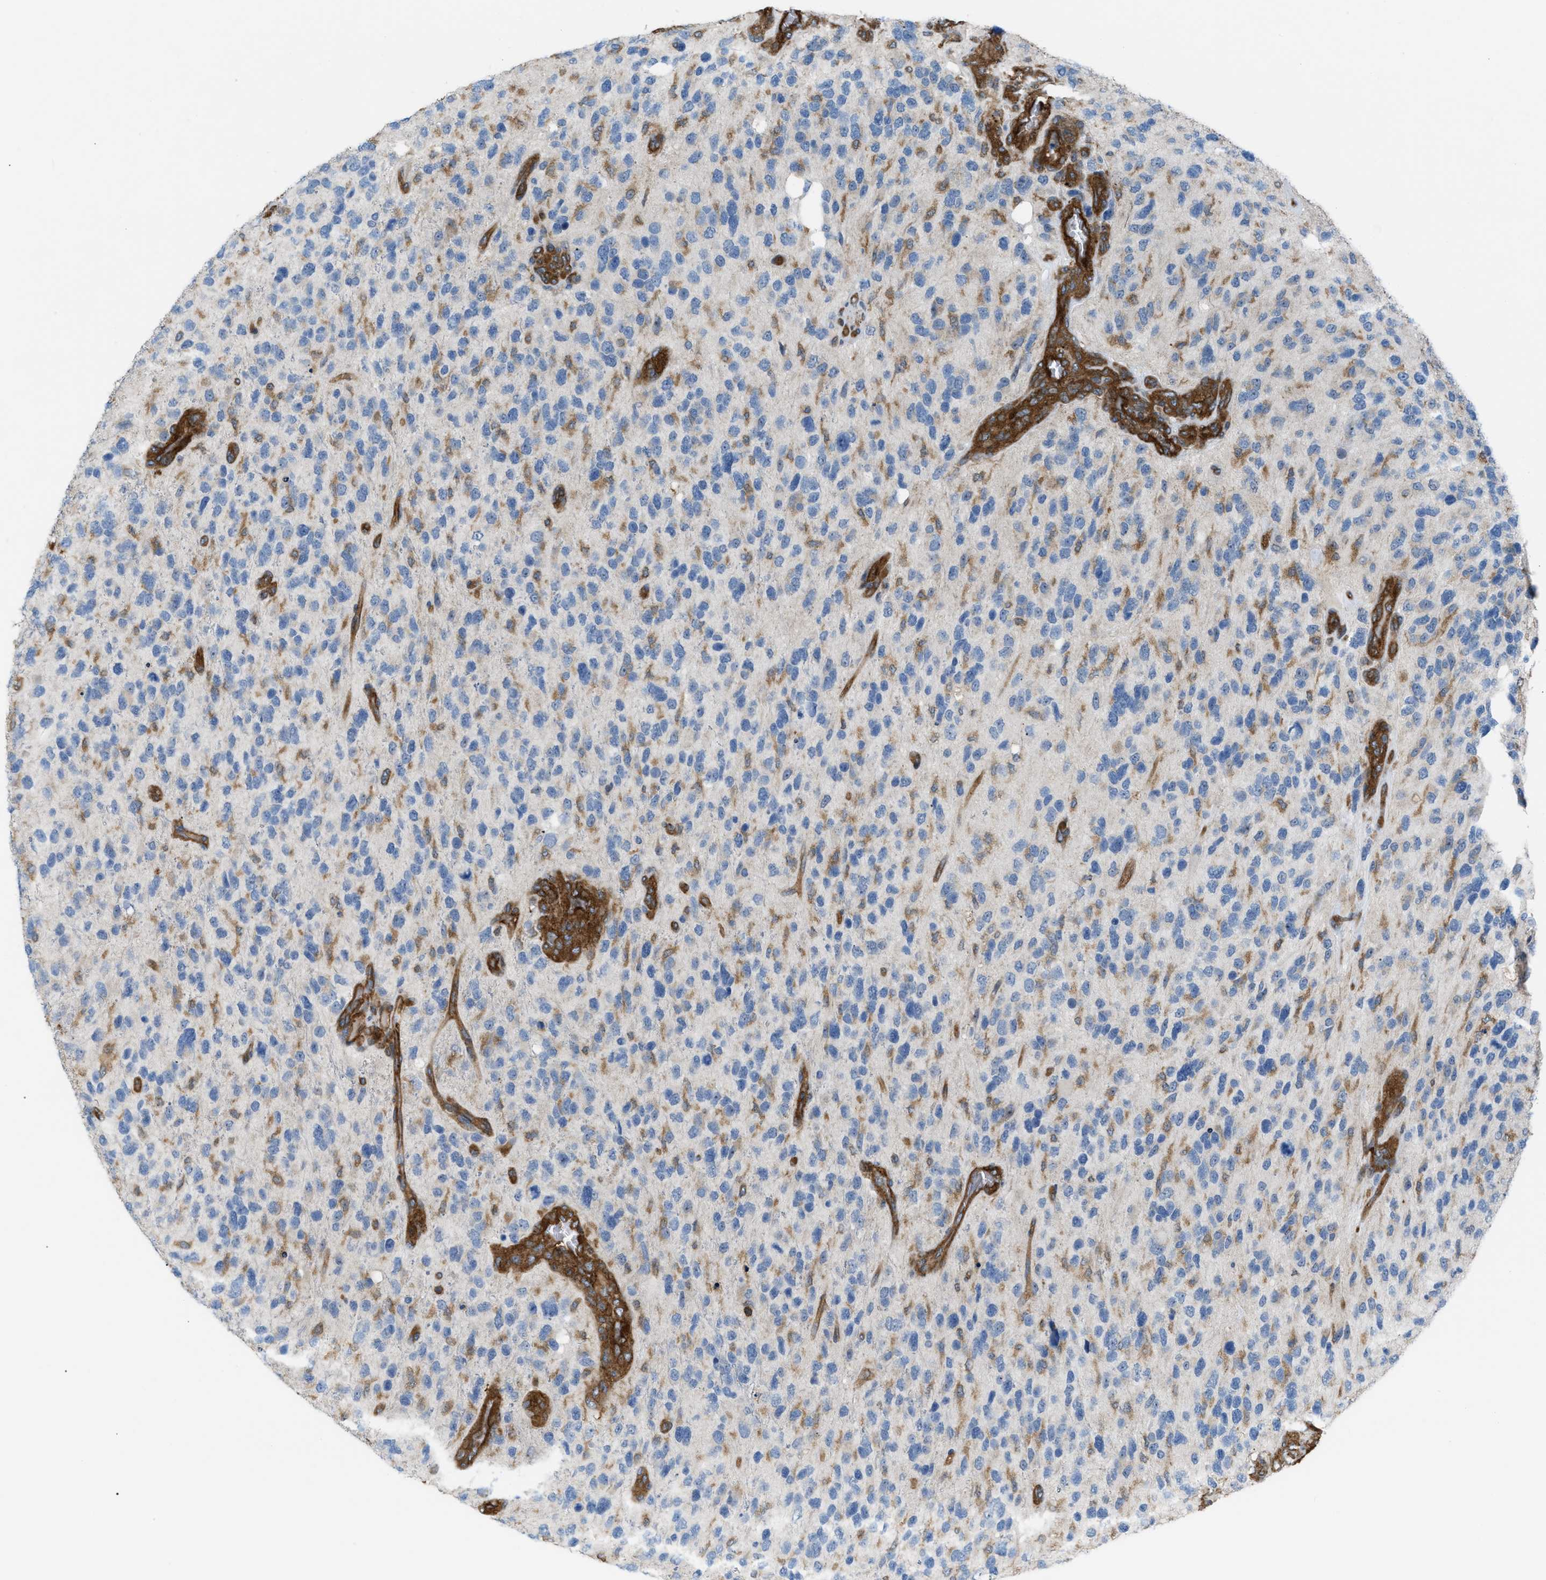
{"staining": {"intensity": "weak", "quantity": "<25%", "location": "cytoplasmic/membranous"}, "tissue": "glioma", "cell_type": "Tumor cells", "image_type": "cancer", "snomed": [{"axis": "morphology", "description": "Glioma, malignant, High grade"}, {"axis": "topography", "description": "Brain"}], "caption": "Photomicrograph shows no significant protein positivity in tumor cells of glioma.", "gene": "ATP2A3", "patient": {"sex": "female", "age": 58}}